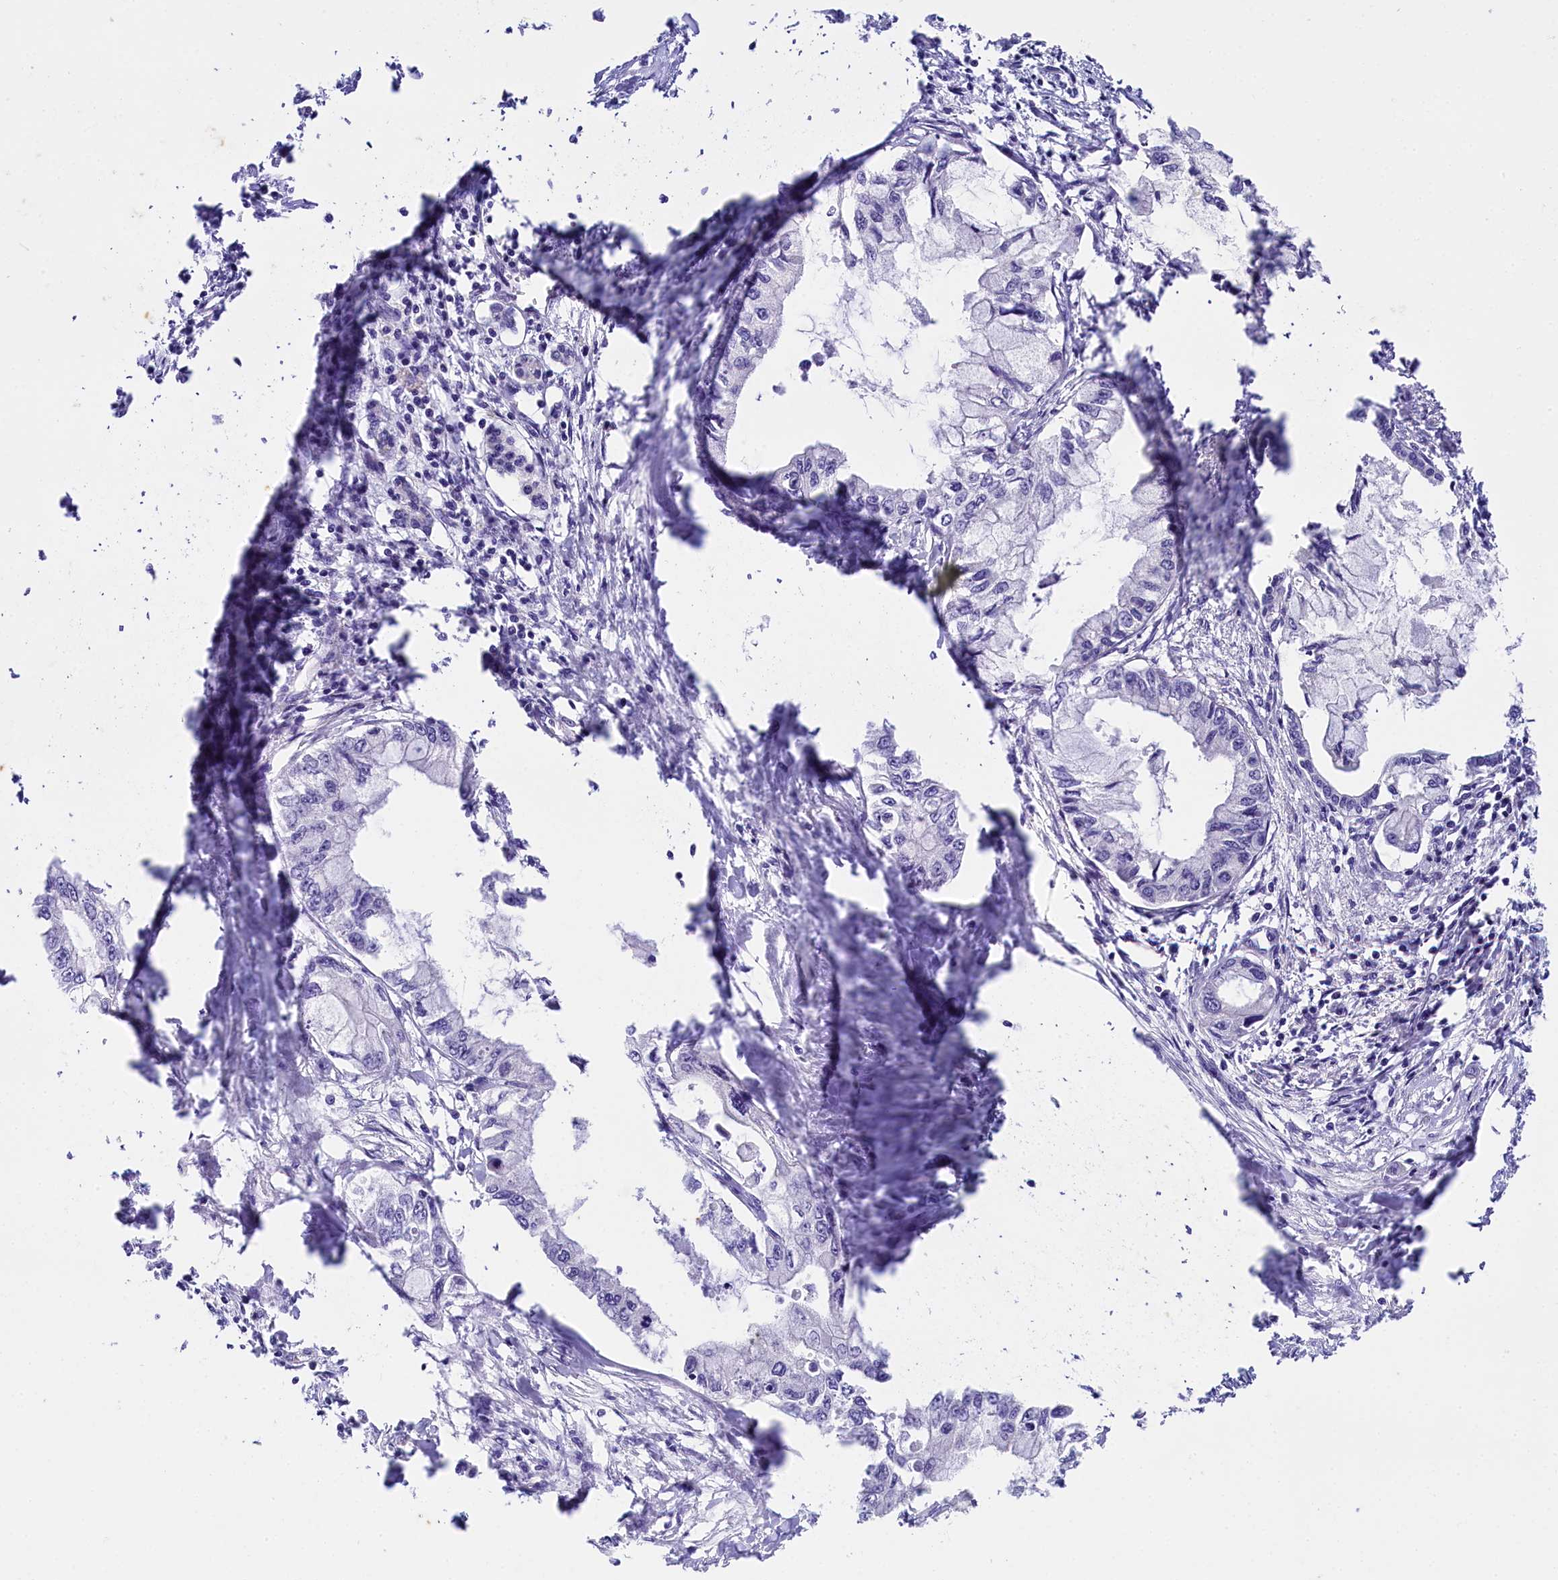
{"staining": {"intensity": "negative", "quantity": "none", "location": "none"}, "tissue": "pancreatic cancer", "cell_type": "Tumor cells", "image_type": "cancer", "snomed": [{"axis": "morphology", "description": "Adenocarcinoma, NOS"}, {"axis": "topography", "description": "Pancreas"}], "caption": "This is an IHC image of human pancreatic cancer. There is no expression in tumor cells.", "gene": "OSGEP", "patient": {"sex": "male", "age": 48}}